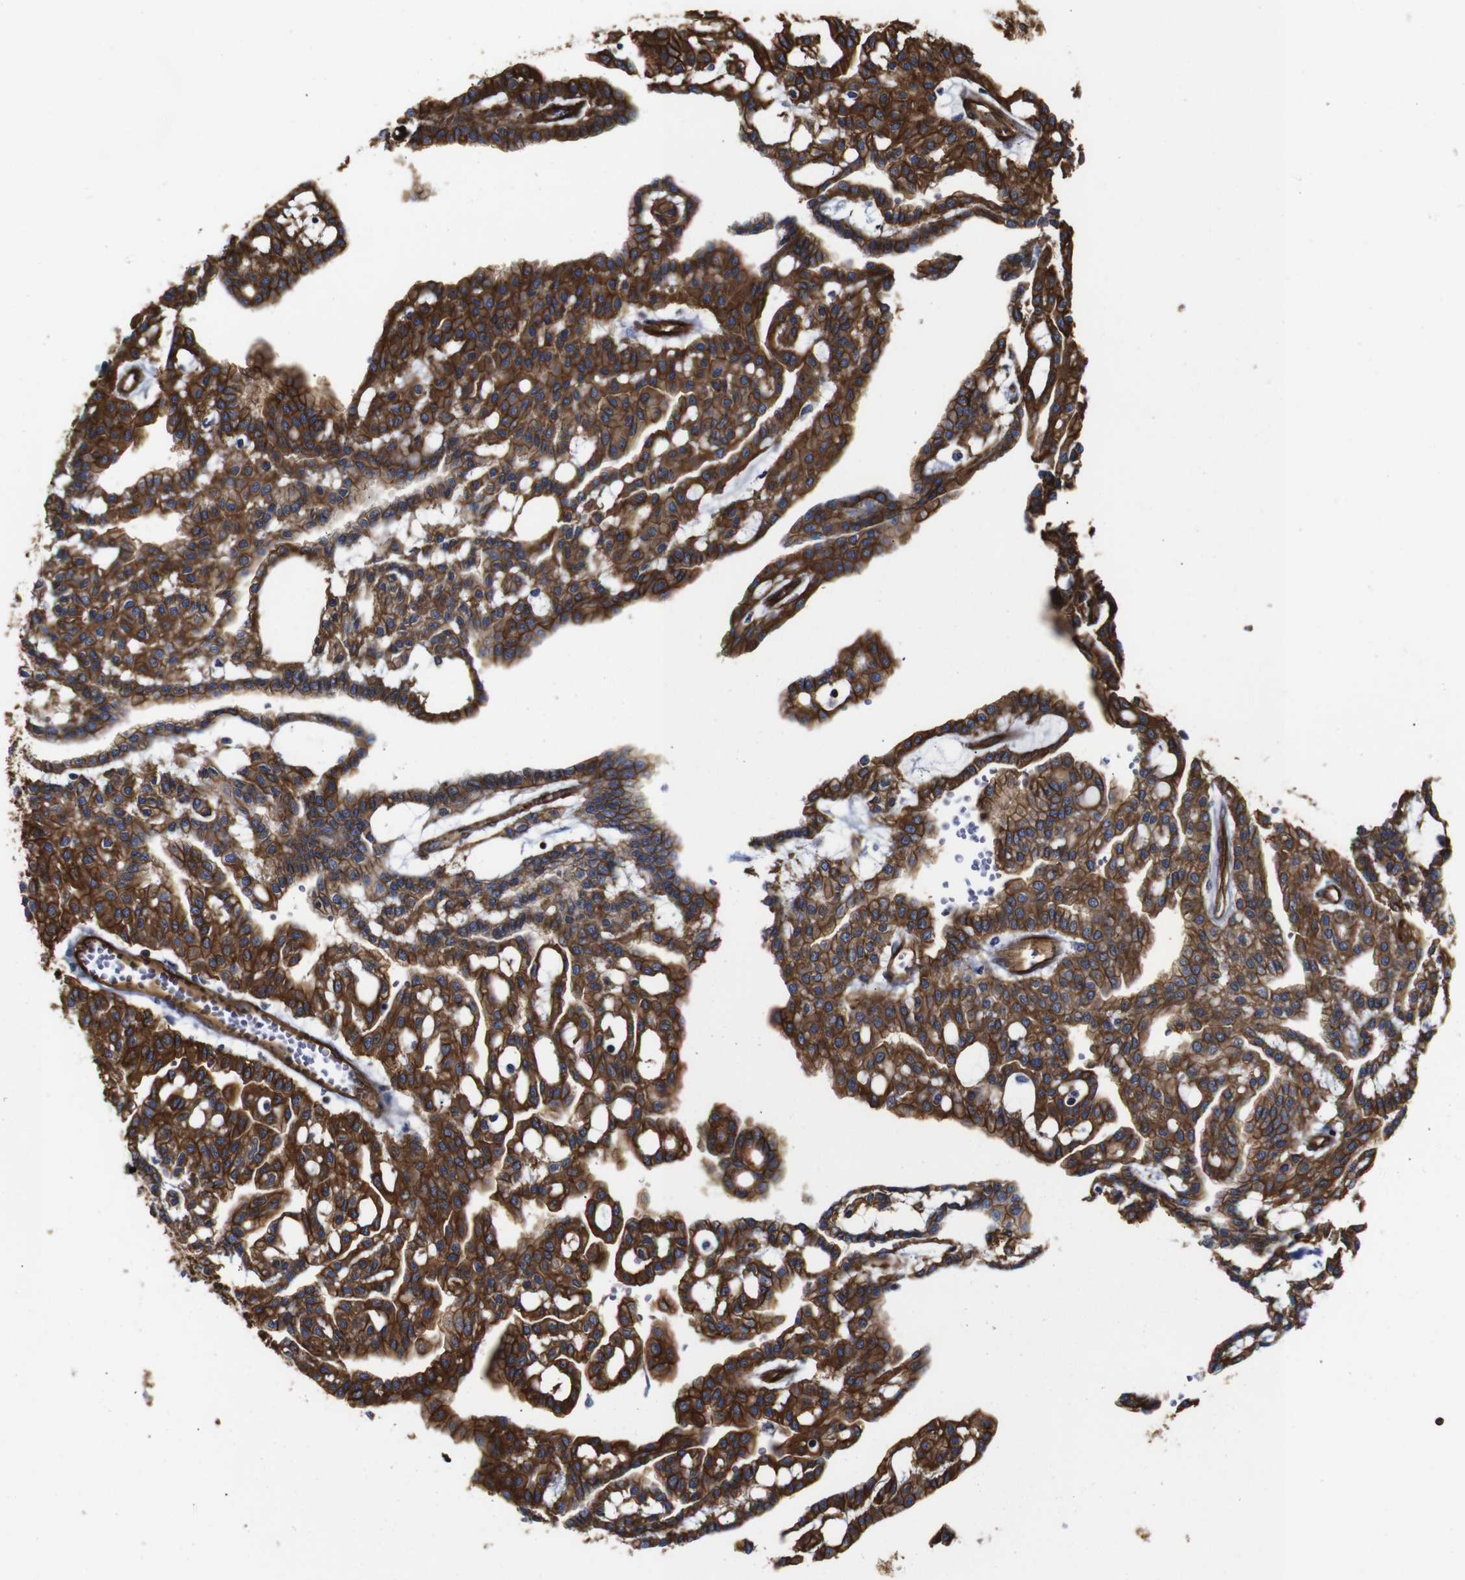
{"staining": {"intensity": "moderate", "quantity": ">75%", "location": "cytoplasmic/membranous"}, "tissue": "renal cancer", "cell_type": "Tumor cells", "image_type": "cancer", "snomed": [{"axis": "morphology", "description": "Adenocarcinoma, NOS"}, {"axis": "topography", "description": "Kidney"}], "caption": "Brown immunohistochemical staining in human renal cancer demonstrates moderate cytoplasmic/membranous expression in about >75% of tumor cells.", "gene": "SPTBN1", "patient": {"sex": "male", "age": 63}}